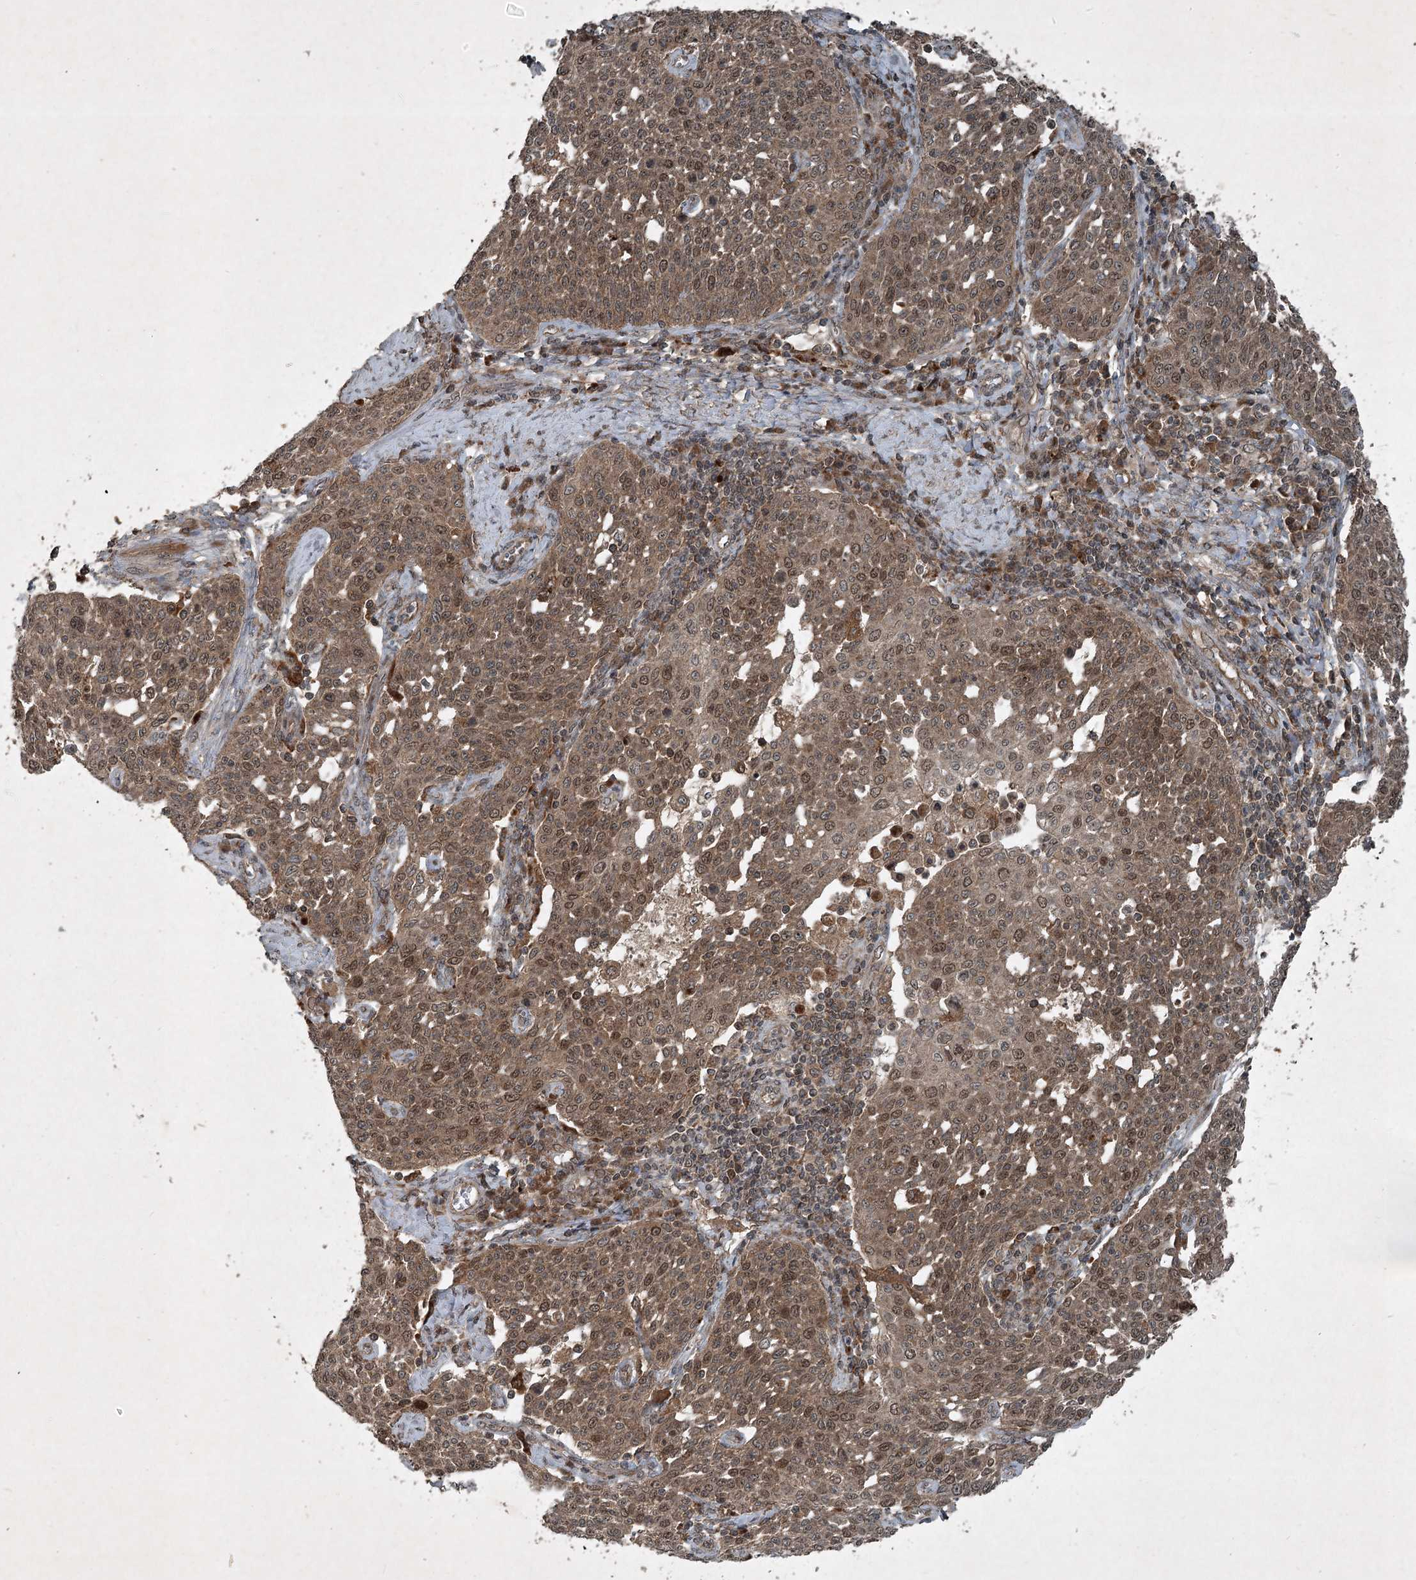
{"staining": {"intensity": "moderate", "quantity": ">75%", "location": "cytoplasmic/membranous,nuclear"}, "tissue": "cervical cancer", "cell_type": "Tumor cells", "image_type": "cancer", "snomed": [{"axis": "morphology", "description": "Squamous cell carcinoma, NOS"}, {"axis": "topography", "description": "Cervix"}], "caption": "This is an image of immunohistochemistry (IHC) staining of squamous cell carcinoma (cervical), which shows moderate expression in the cytoplasmic/membranous and nuclear of tumor cells.", "gene": "UNC93A", "patient": {"sex": "female", "age": 34}}